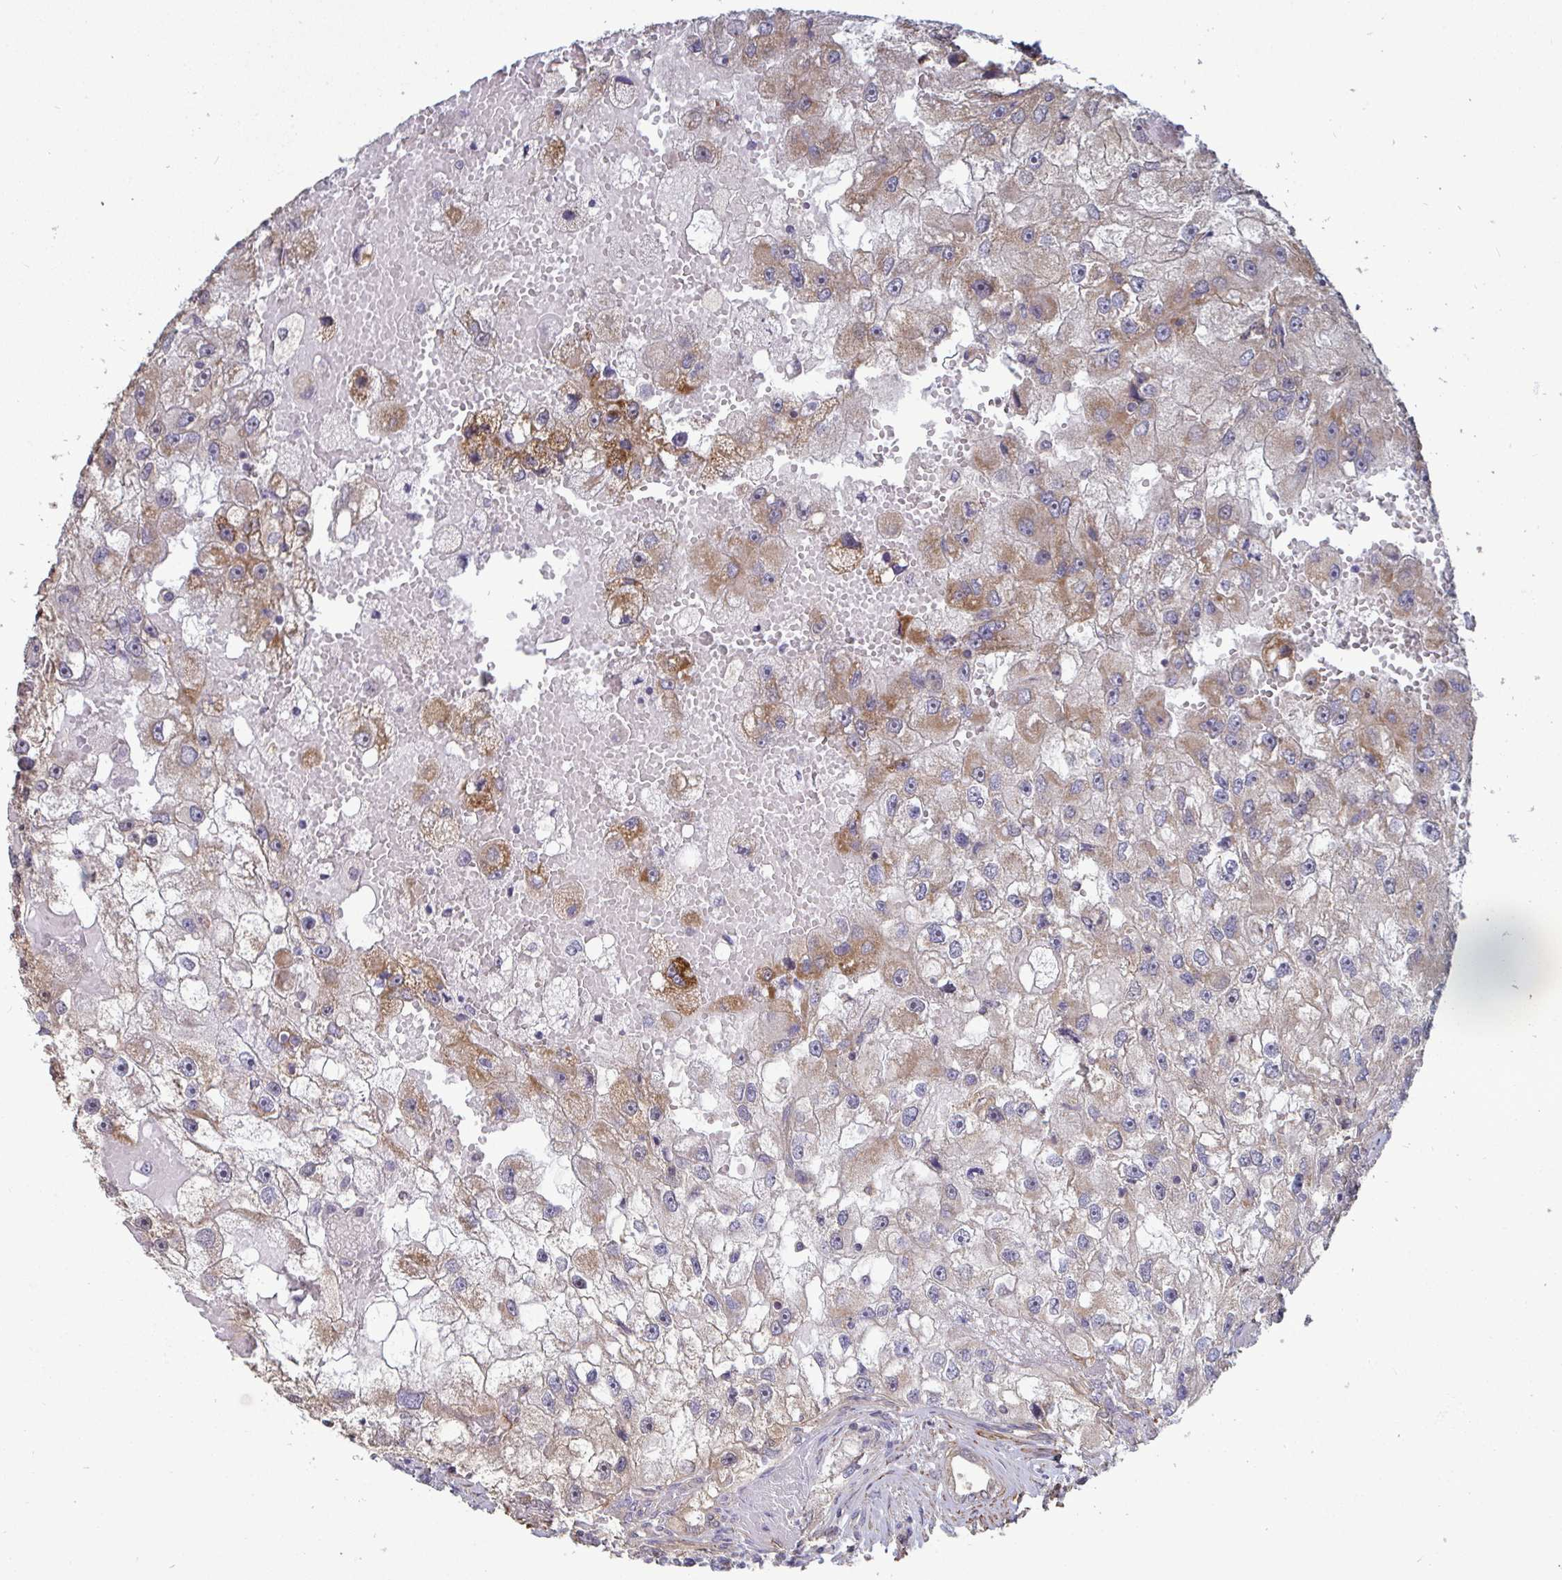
{"staining": {"intensity": "moderate", "quantity": "<25%", "location": "cytoplasmic/membranous"}, "tissue": "renal cancer", "cell_type": "Tumor cells", "image_type": "cancer", "snomed": [{"axis": "morphology", "description": "Adenocarcinoma, NOS"}, {"axis": "topography", "description": "Kidney"}], "caption": "This photomicrograph exhibits renal cancer (adenocarcinoma) stained with IHC to label a protein in brown. The cytoplasmic/membranous of tumor cells show moderate positivity for the protein. Nuclei are counter-stained blue.", "gene": "ISCU", "patient": {"sex": "male", "age": 63}}